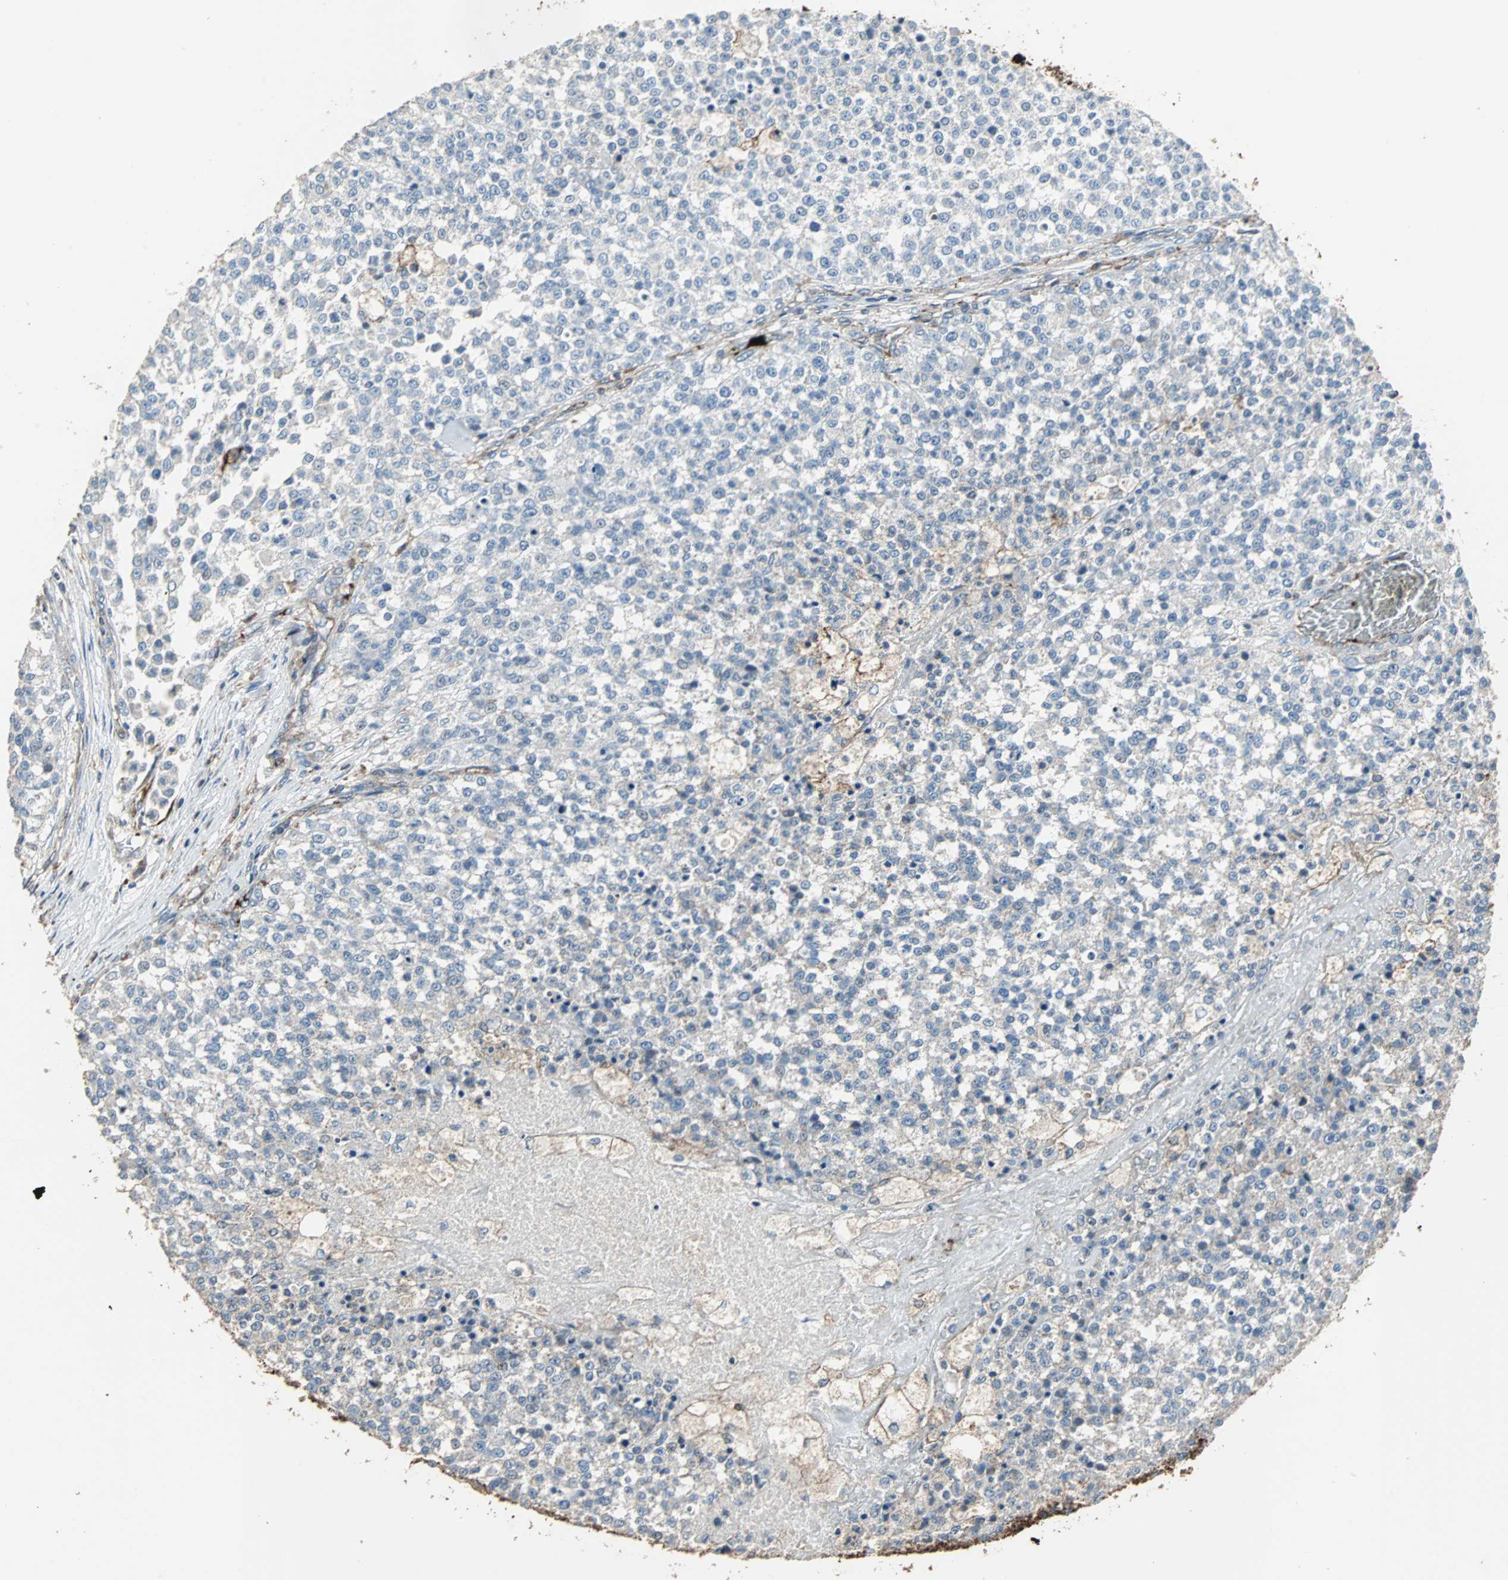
{"staining": {"intensity": "negative", "quantity": "none", "location": "none"}, "tissue": "testis cancer", "cell_type": "Tumor cells", "image_type": "cancer", "snomed": [{"axis": "morphology", "description": "Seminoma, NOS"}, {"axis": "topography", "description": "Testis"}], "caption": "Histopathology image shows no protein expression in tumor cells of testis seminoma tissue.", "gene": "F11R", "patient": {"sex": "male", "age": 59}}